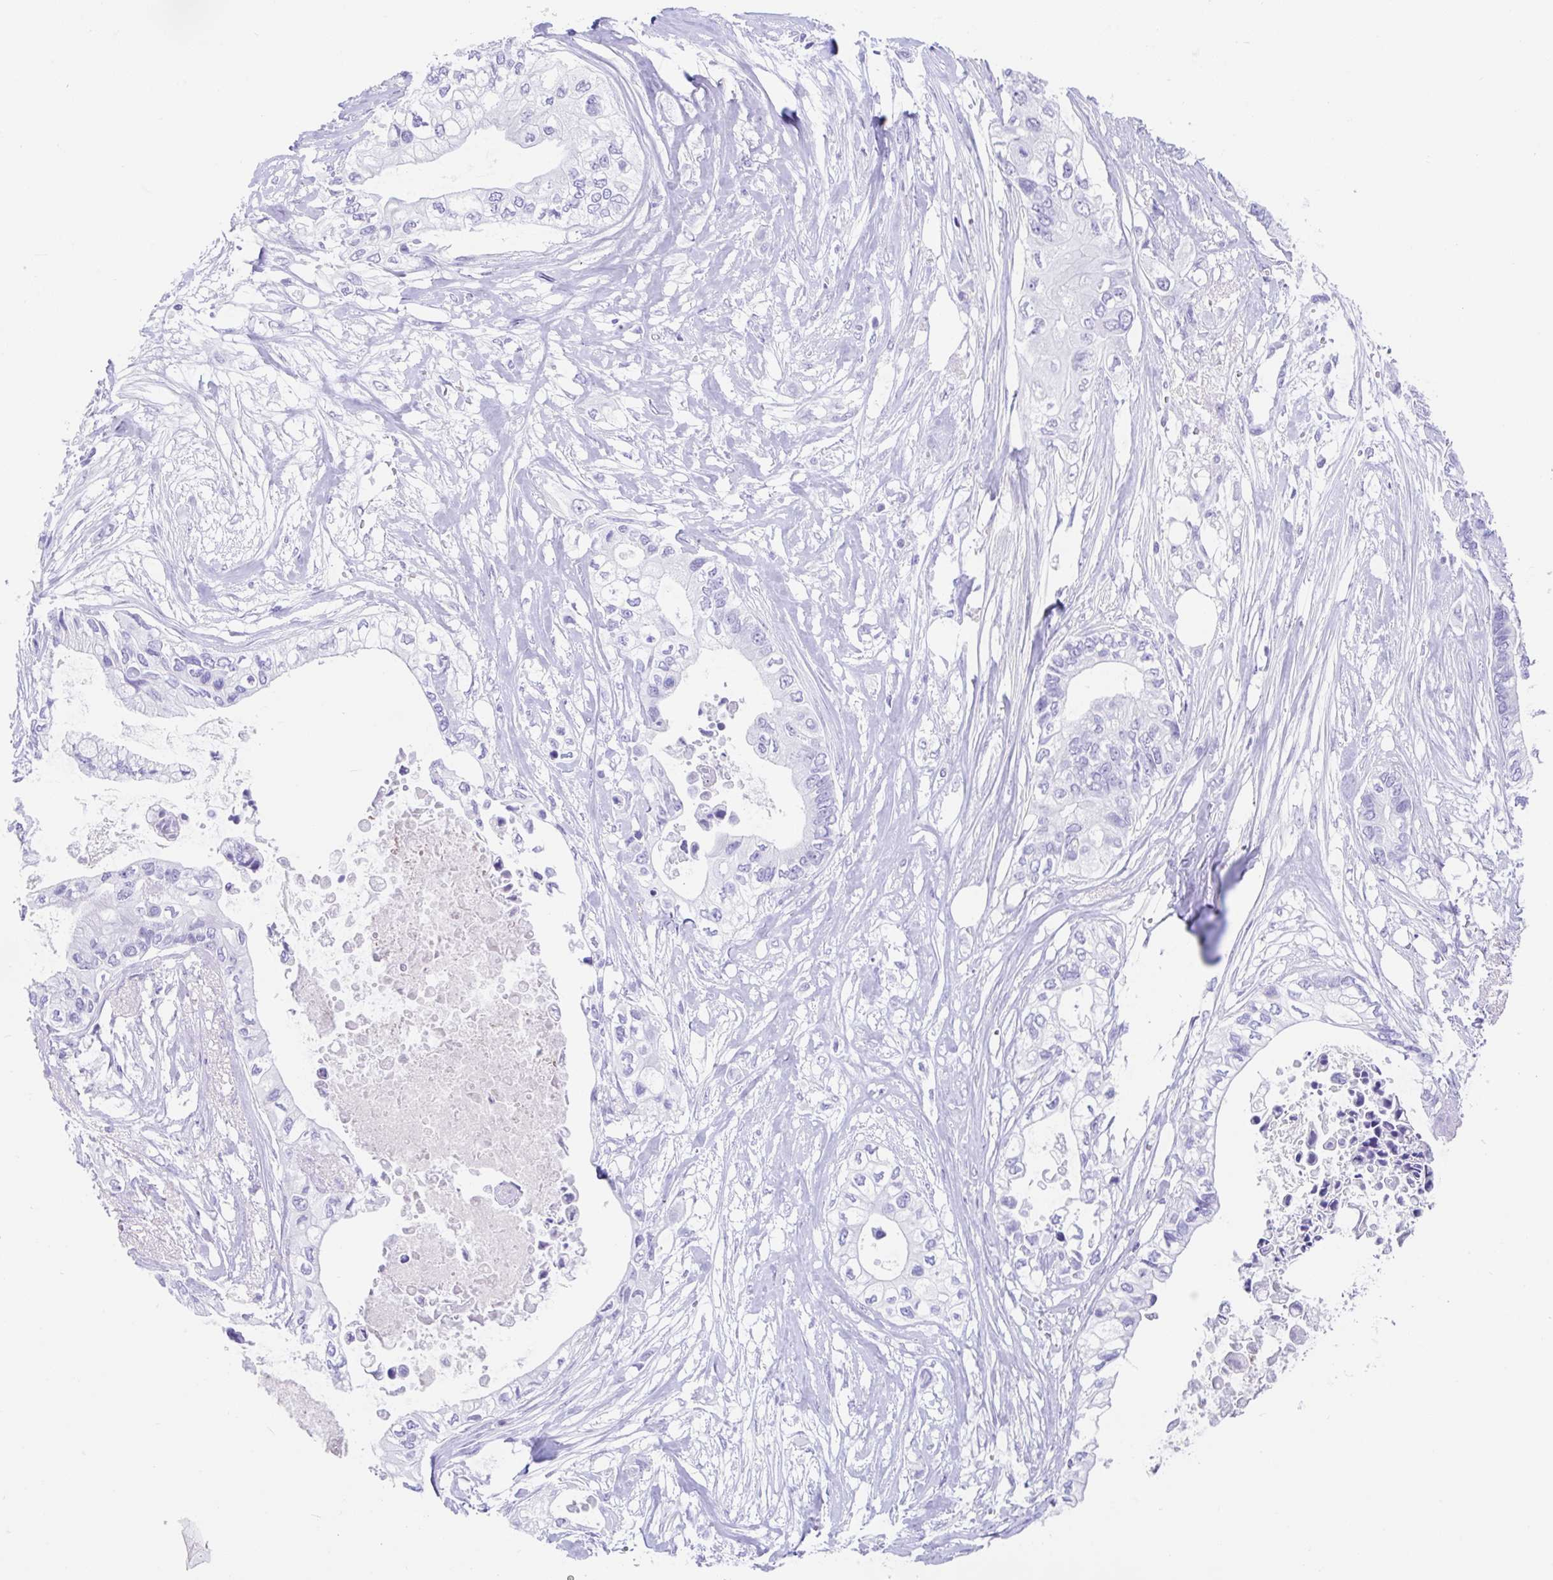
{"staining": {"intensity": "negative", "quantity": "none", "location": "none"}, "tissue": "pancreatic cancer", "cell_type": "Tumor cells", "image_type": "cancer", "snomed": [{"axis": "morphology", "description": "Adenocarcinoma, NOS"}, {"axis": "topography", "description": "Pancreas"}], "caption": "This is an IHC photomicrograph of adenocarcinoma (pancreatic). There is no expression in tumor cells.", "gene": "FAM107A", "patient": {"sex": "female", "age": 63}}